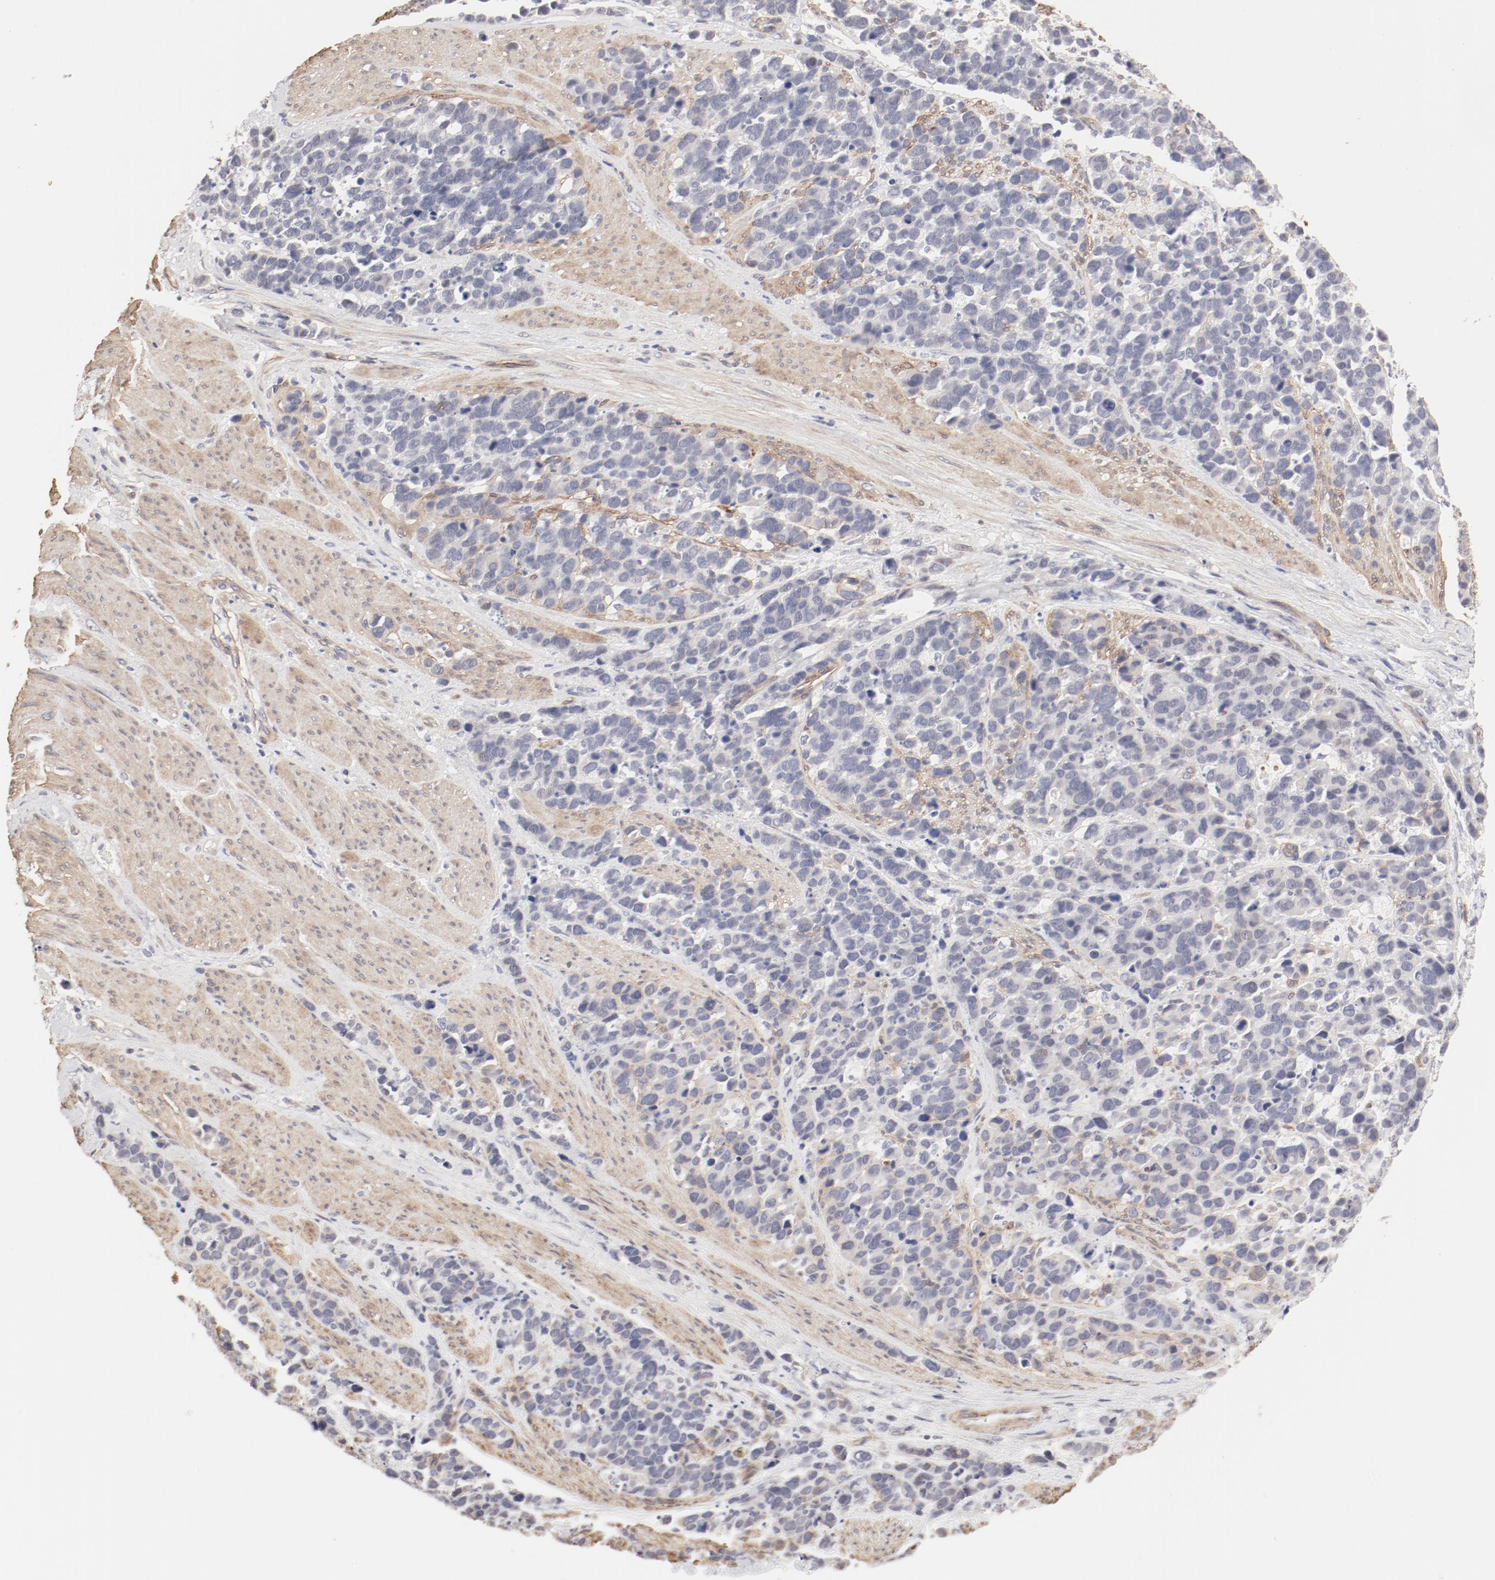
{"staining": {"intensity": "negative", "quantity": "none", "location": "none"}, "tissue": "stomach cancer", "cell_type": "Tumor cells", "image_type": "cancer", "snomed": [{"axis": "morphology", "description": "Adenocarcinoma, NOS"}, {"axis": "topography", "description": "Stomach, upper"}], "caption": "Stomach cancer was stained to show a protein in brown. There is no significant expression in tumor cells.", "gene": "MAGED4", "patient": {"sex": "male", "age": 71}}